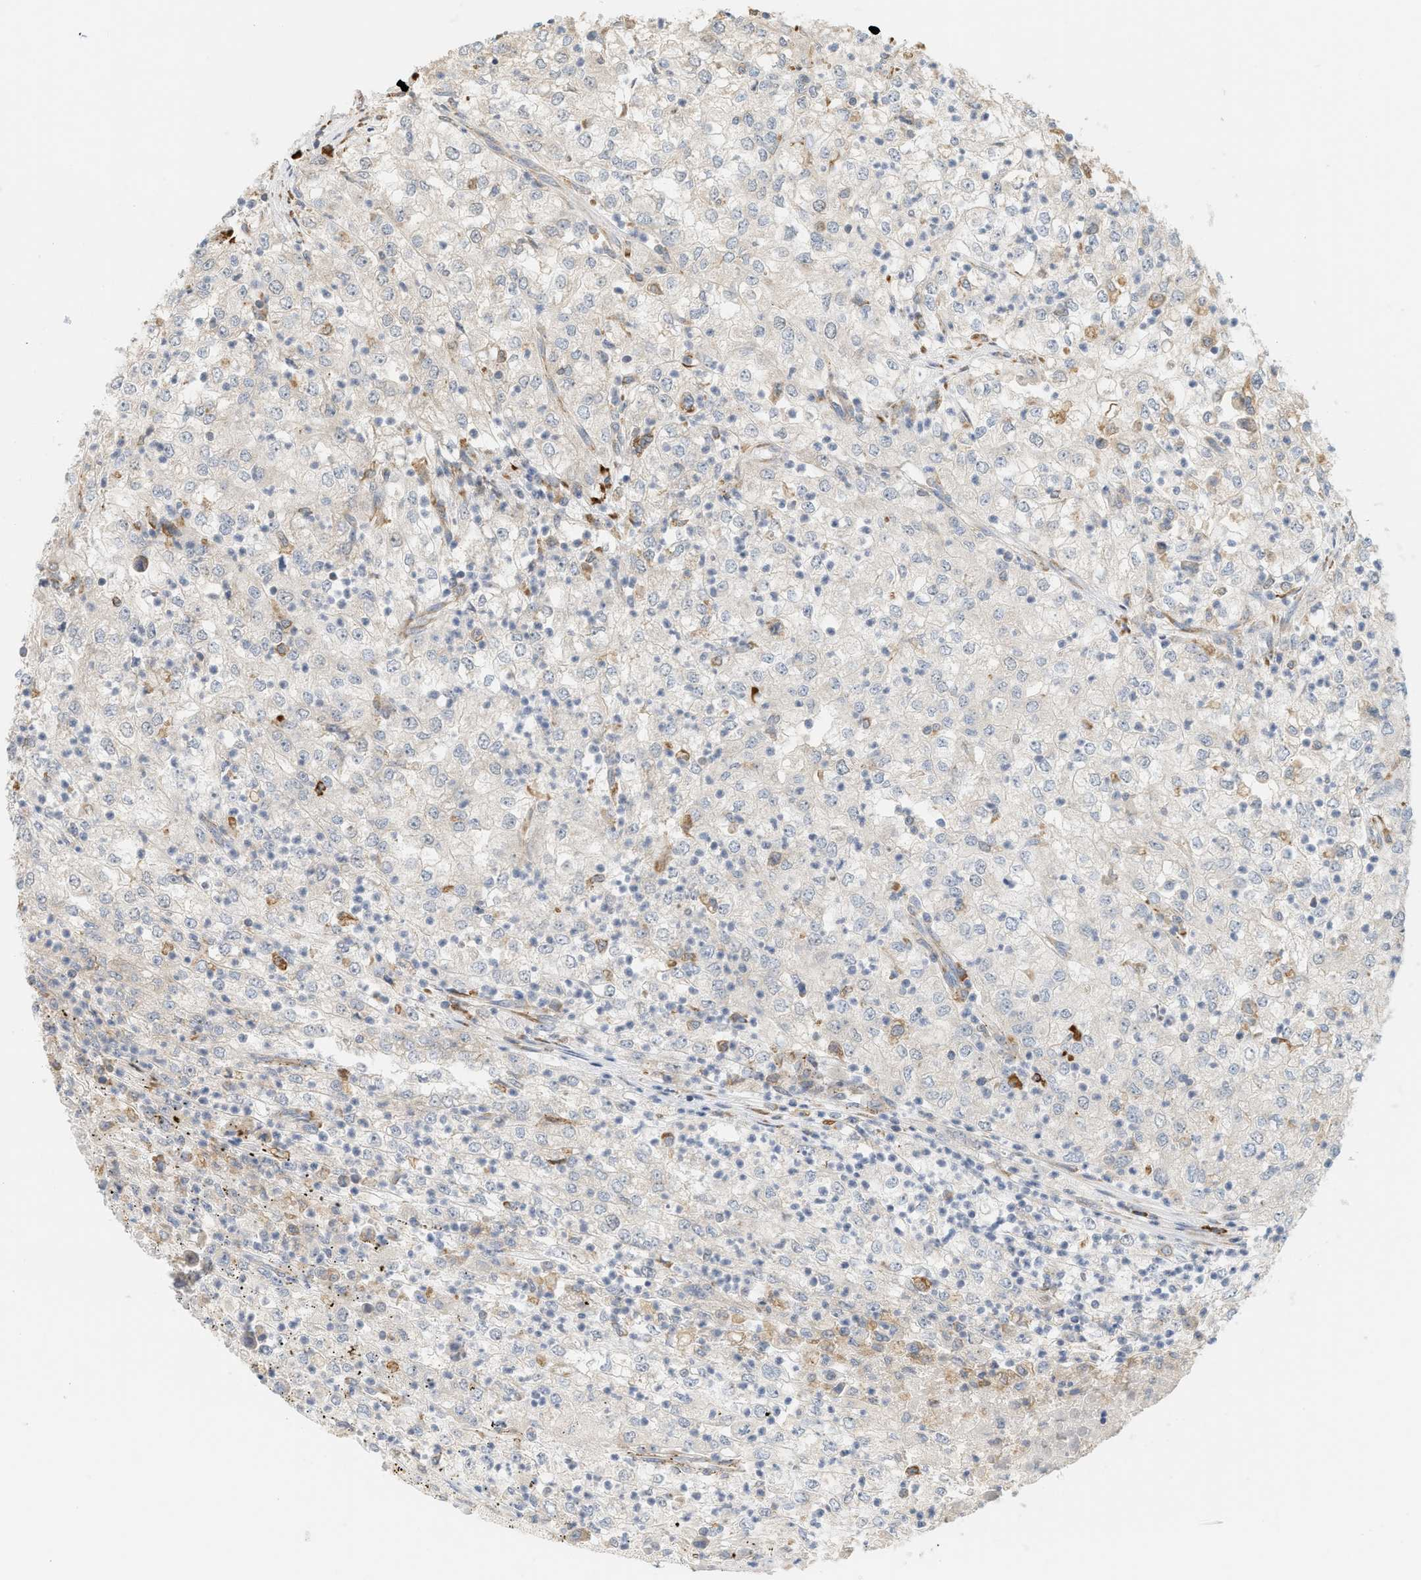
{"staining": {"intensity": "negative", "quantity": "none", "location": "none"}, "tissue": "renal cancer", "cell_type": "Tumor cells", "image_type": "cancer", "snomed": [{"axis": "morphology", "description": "Adenocarcinoma, NOS"}, {"axis": "topography", "description": "Kidney"}], "caption": "This is a photomicrograph of immunohistochemistry (IHC) staining of renal cancer (adenocarcinoma), which shows no positivity in tumor cells. (DAB immunohistochemistry (IHC), high magnification).", "gene": "SVOP", "patient": {"sex": "female", "age": 54}}